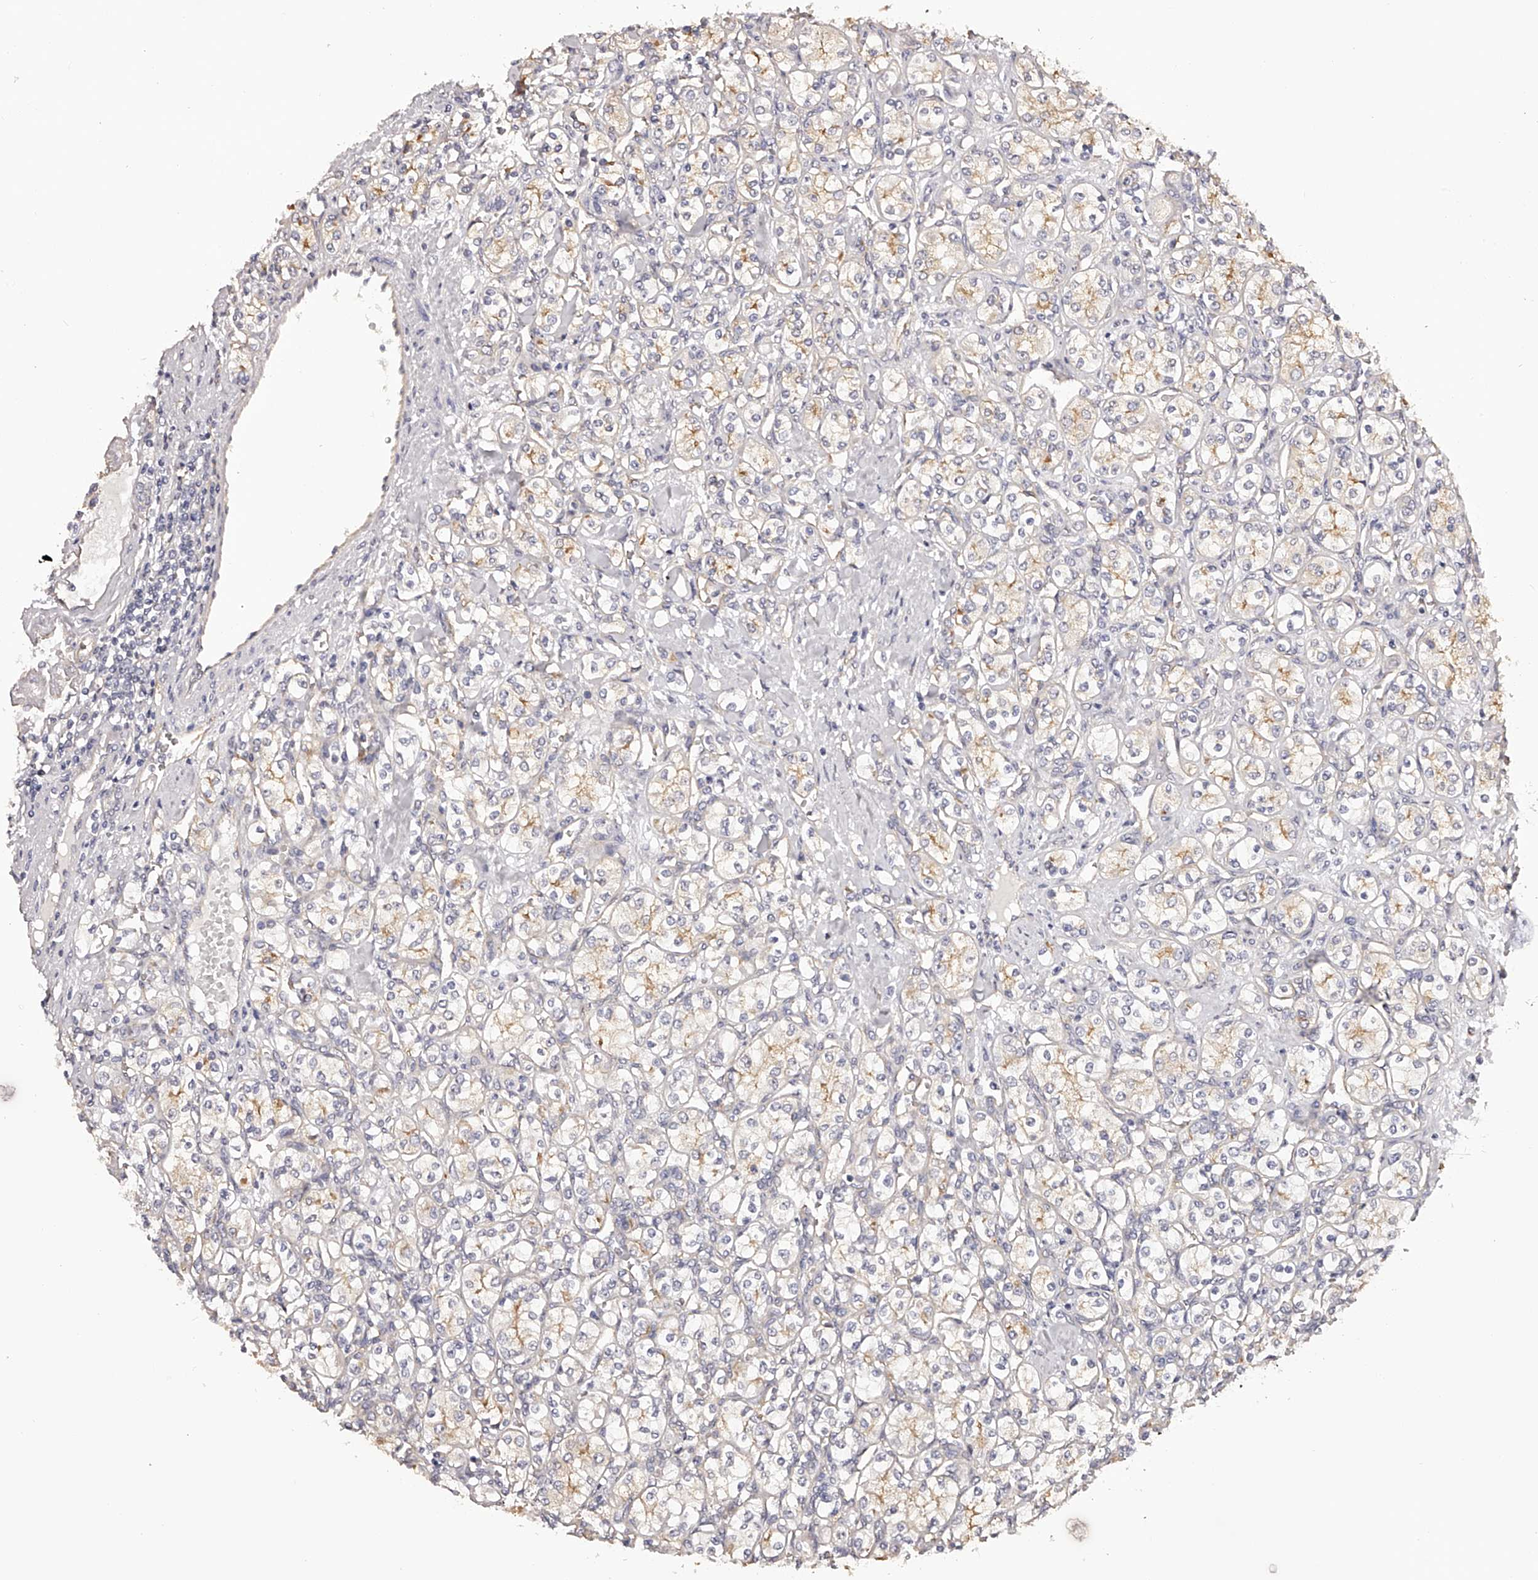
{"staining": {"intensity": "weak", "quantity": "25%-75%", "location": "cytoplasmic/membranous"}, "tissue": "renal cancer", "cell_type": "Tumor cells", "image_type": "cancer", "snomed": [{"axis": "morphology", "description": "Adenocarcinoma, NOS"}, {"axis": "topography", "description": "Kidney"}], "caption": "Protein analysis of renal cancer tissue reveals weak cytoplasmic/membranous positivity in approximately 25%-75% of tumor cells.", "gene": "LTV1", "patient": {"sex": "male", "age": 77}}